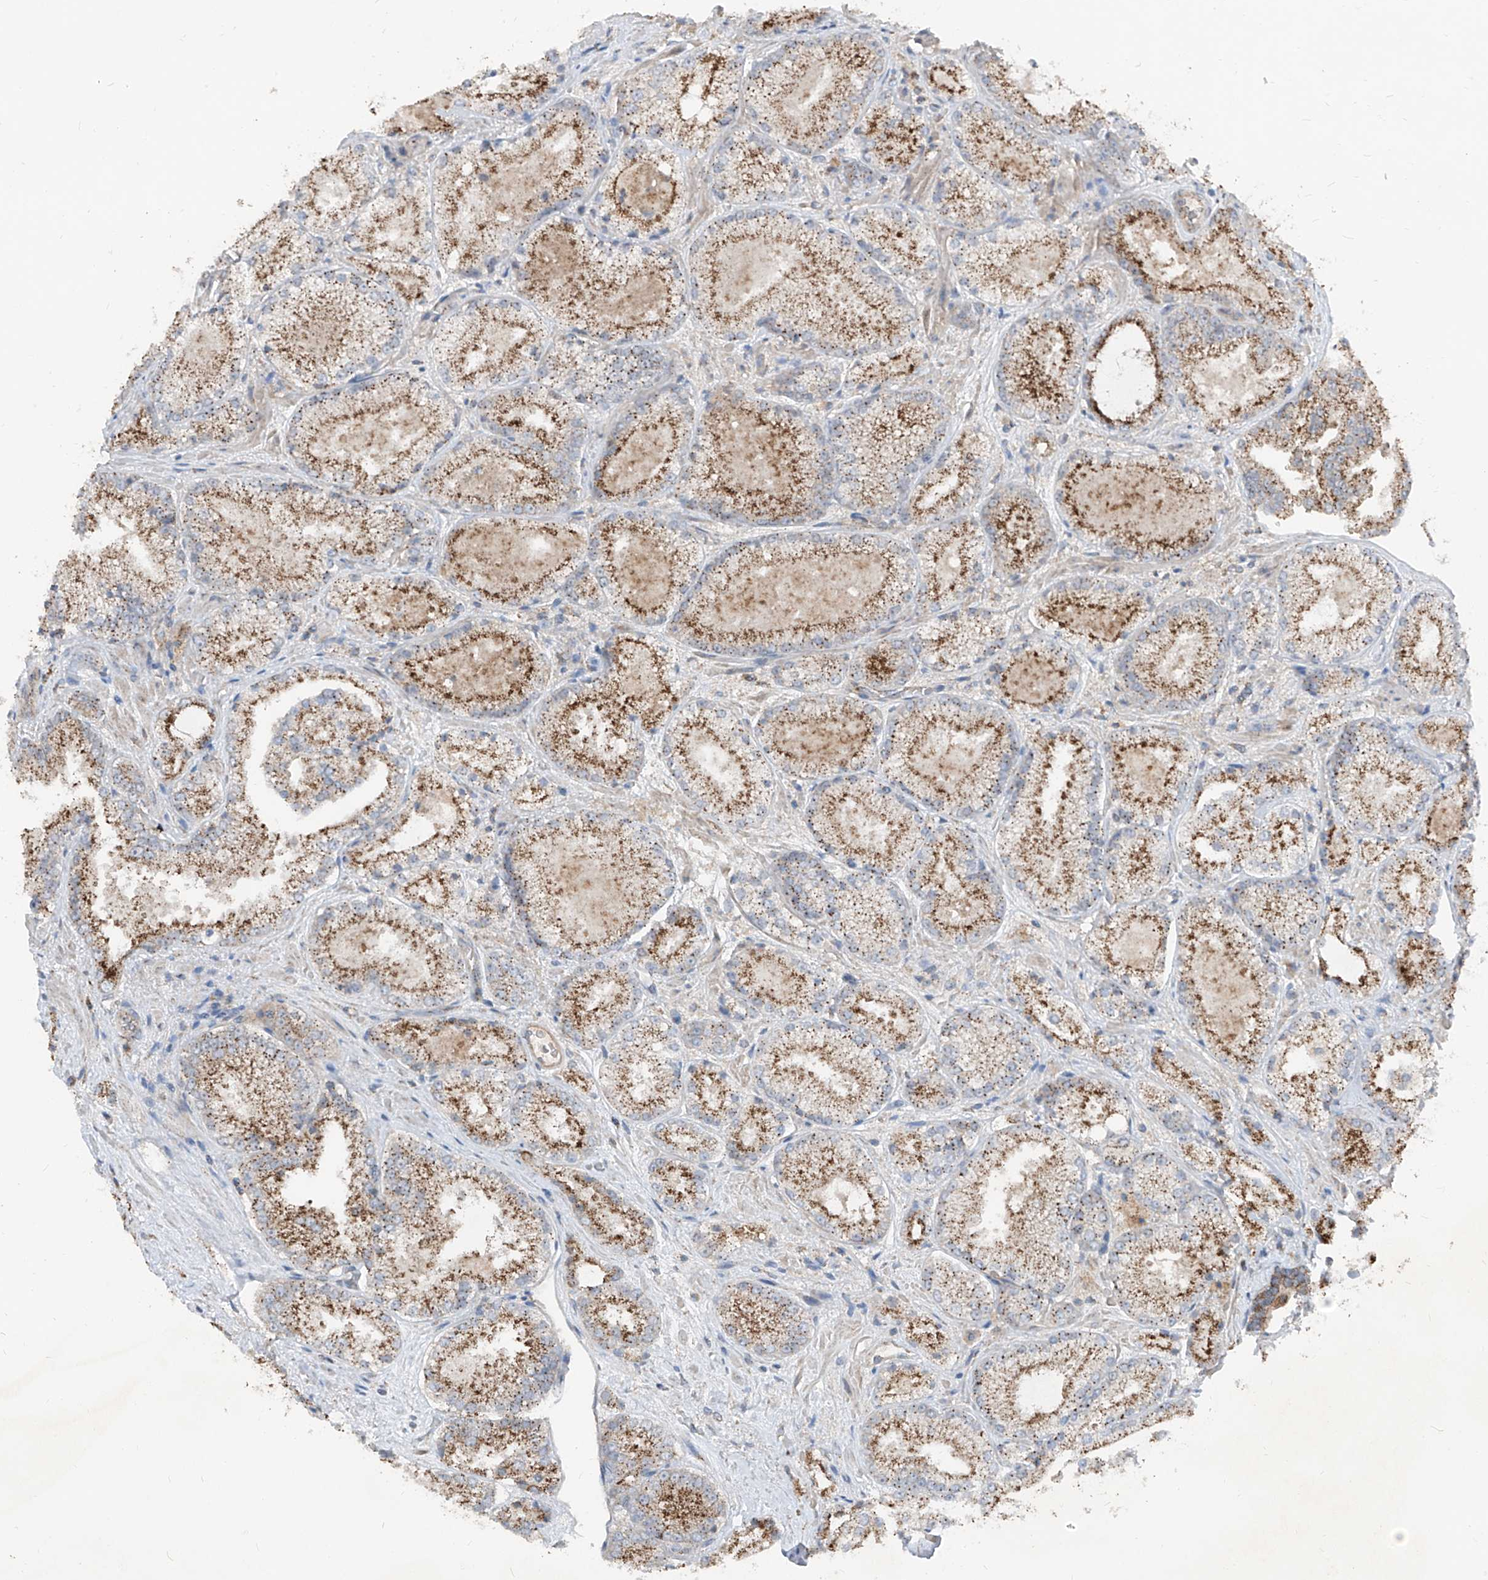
{"staining": {"intensity": "moderate", "quantity": ">75%", "location": "cytoplasmic/membranous"}, "tissue": "prostate cancer", "cell_type": "Tumor cells", "image_type": "cancer", "snomed": [{"axis": "morphology", "description": "Adenocarcinoma, High grade"}, {"axis": "topography", "description": "Prostate"}], "caption": "High-power microscopy captured an immunohistochemistry micrograph of prostate cancer, revealing moderate cytoplasmic/membranous positivity in approximately >75% of tumor cells.", "gene": "ABCD3", "patient": {"sex": "male", "age": 73}}